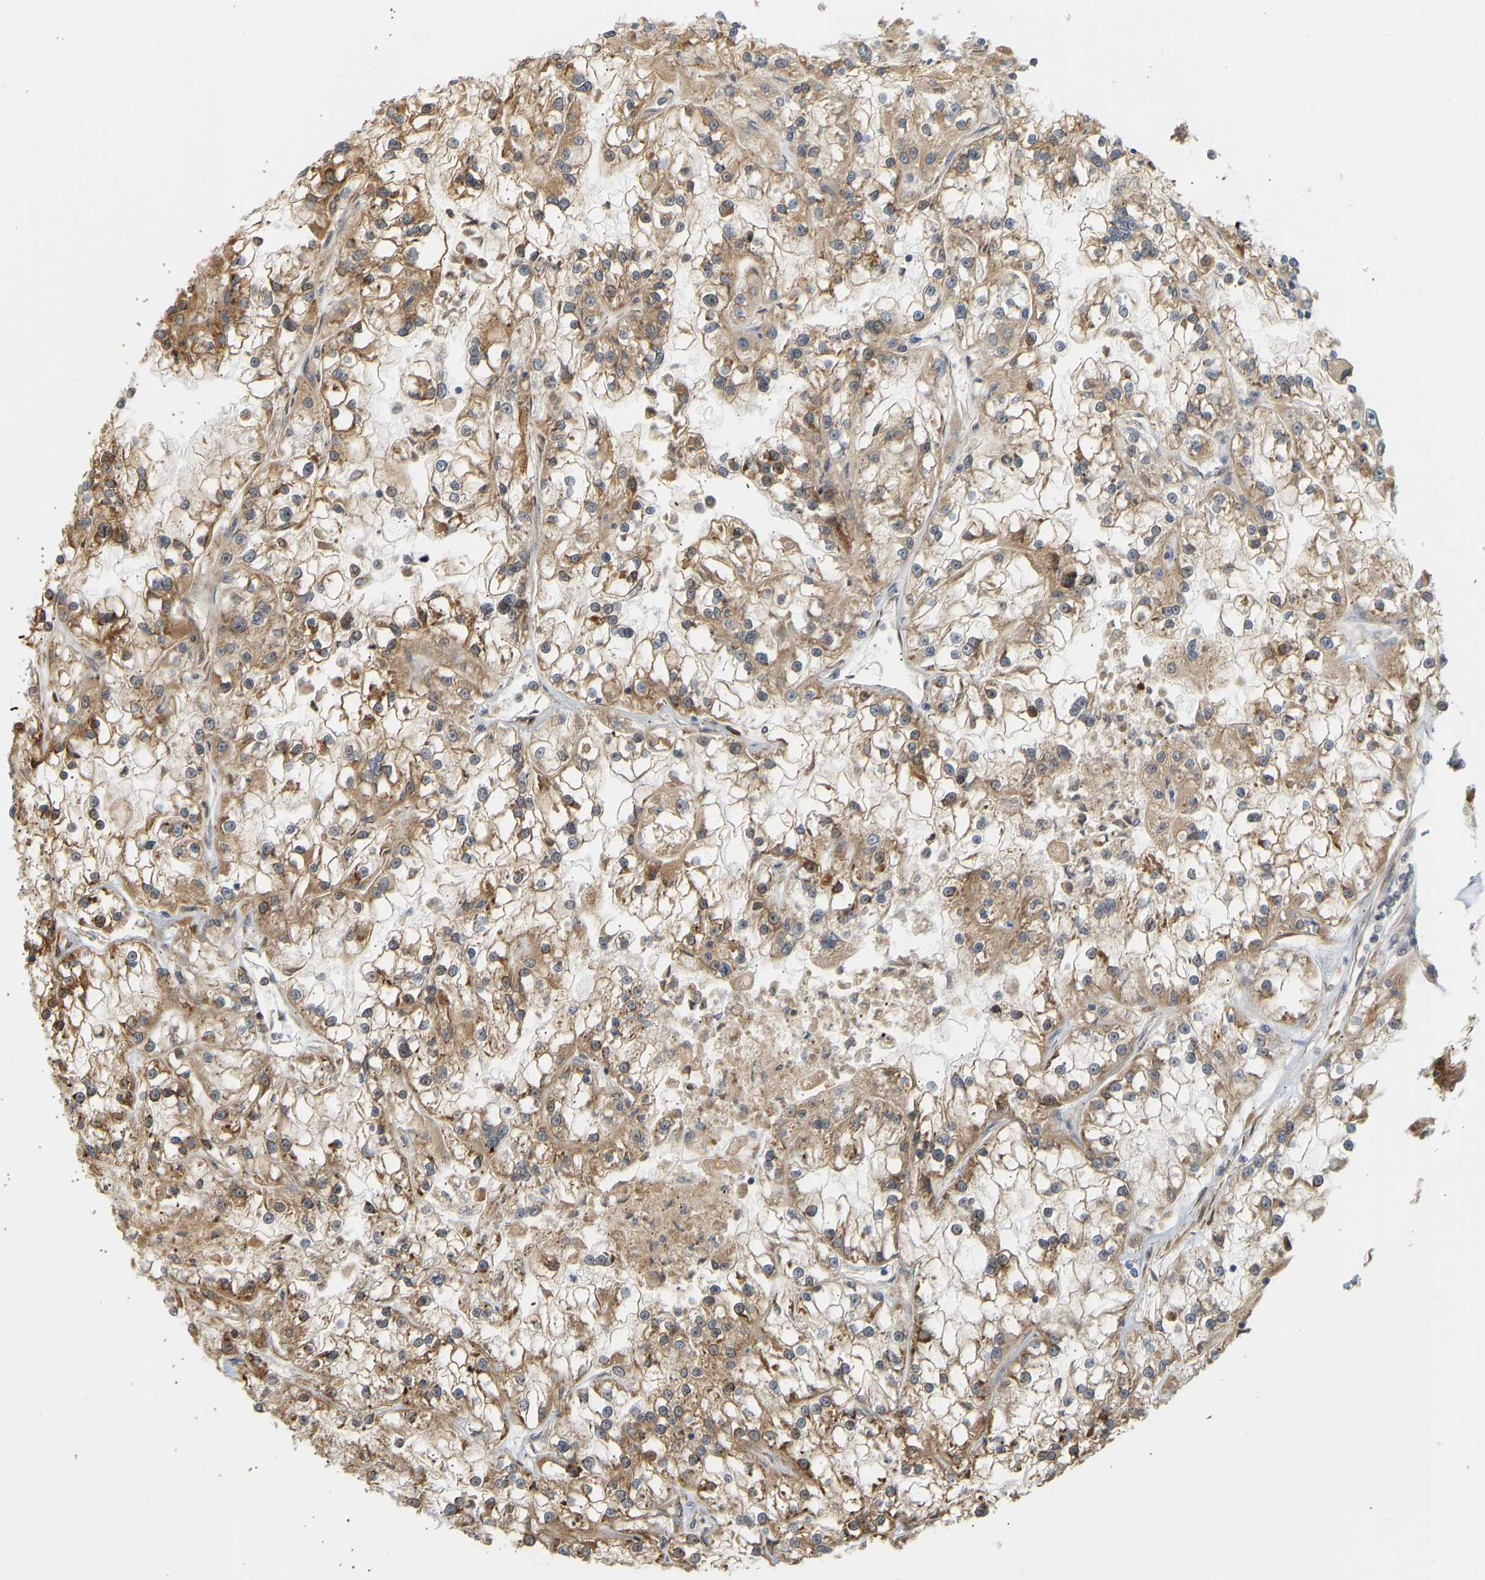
{"staining": {"intensity": "moderate", "quantity": ">75%", "location": "cytoplasmic/membranous"}, "tissue": "renal cancer", "cell_type": "Tumor cells", "image_type": "cancer", "snomed": [{"axis": "morphology", "description": "Adenocarcinoma, NOS"}, {"axis": "topography", "description": "Kidney"}], "caption": "Renal adenocarcinoma stained with a brown dye demonstrates moderate cytoplasmic/membranous positive staining in approximately >75% of tumor cells.", "gene": "CEP57", "patient": {"sex": "female", "age": 52}}